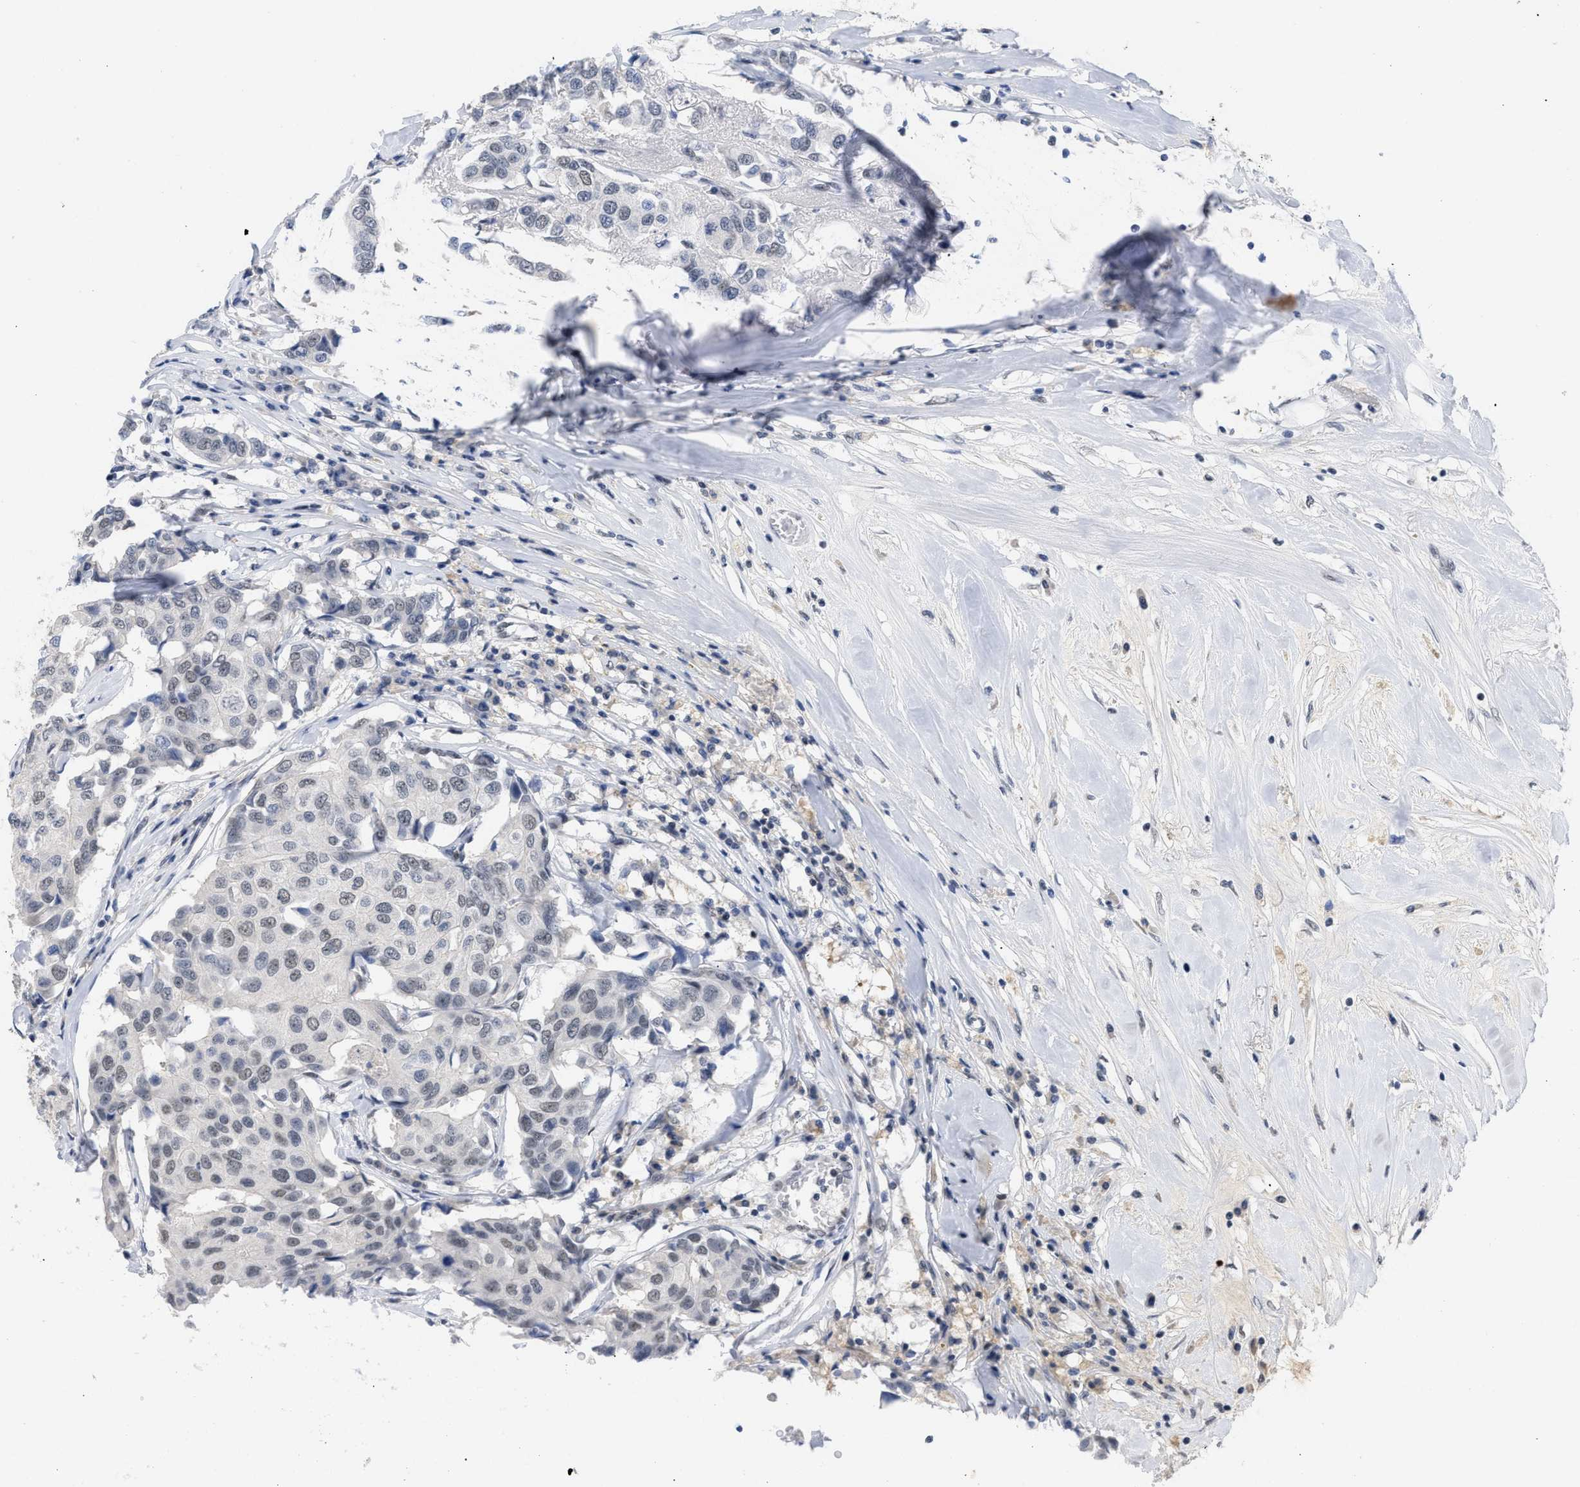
{"staining": {"intensity": "weak", "quantity": "<25%", "location": "nuclear"}, "tissue": "breast cancer", "cell_type": "Tumor cells", "image_type": "cancer", "snomed": [{"axis": "morphology", "description": "Duct carcinoma"}, {"axis": "topography", "description": "Breast"}], "caption": "The image shows no staining of tumor cells in breast infiltrating ductal carcinoma. (Brightfield microscopy of DAB immunohistochemistry (IHC) at high magnification).", "gene": "GGNBP2", "patient": {"sex": "female", "age": 80}}